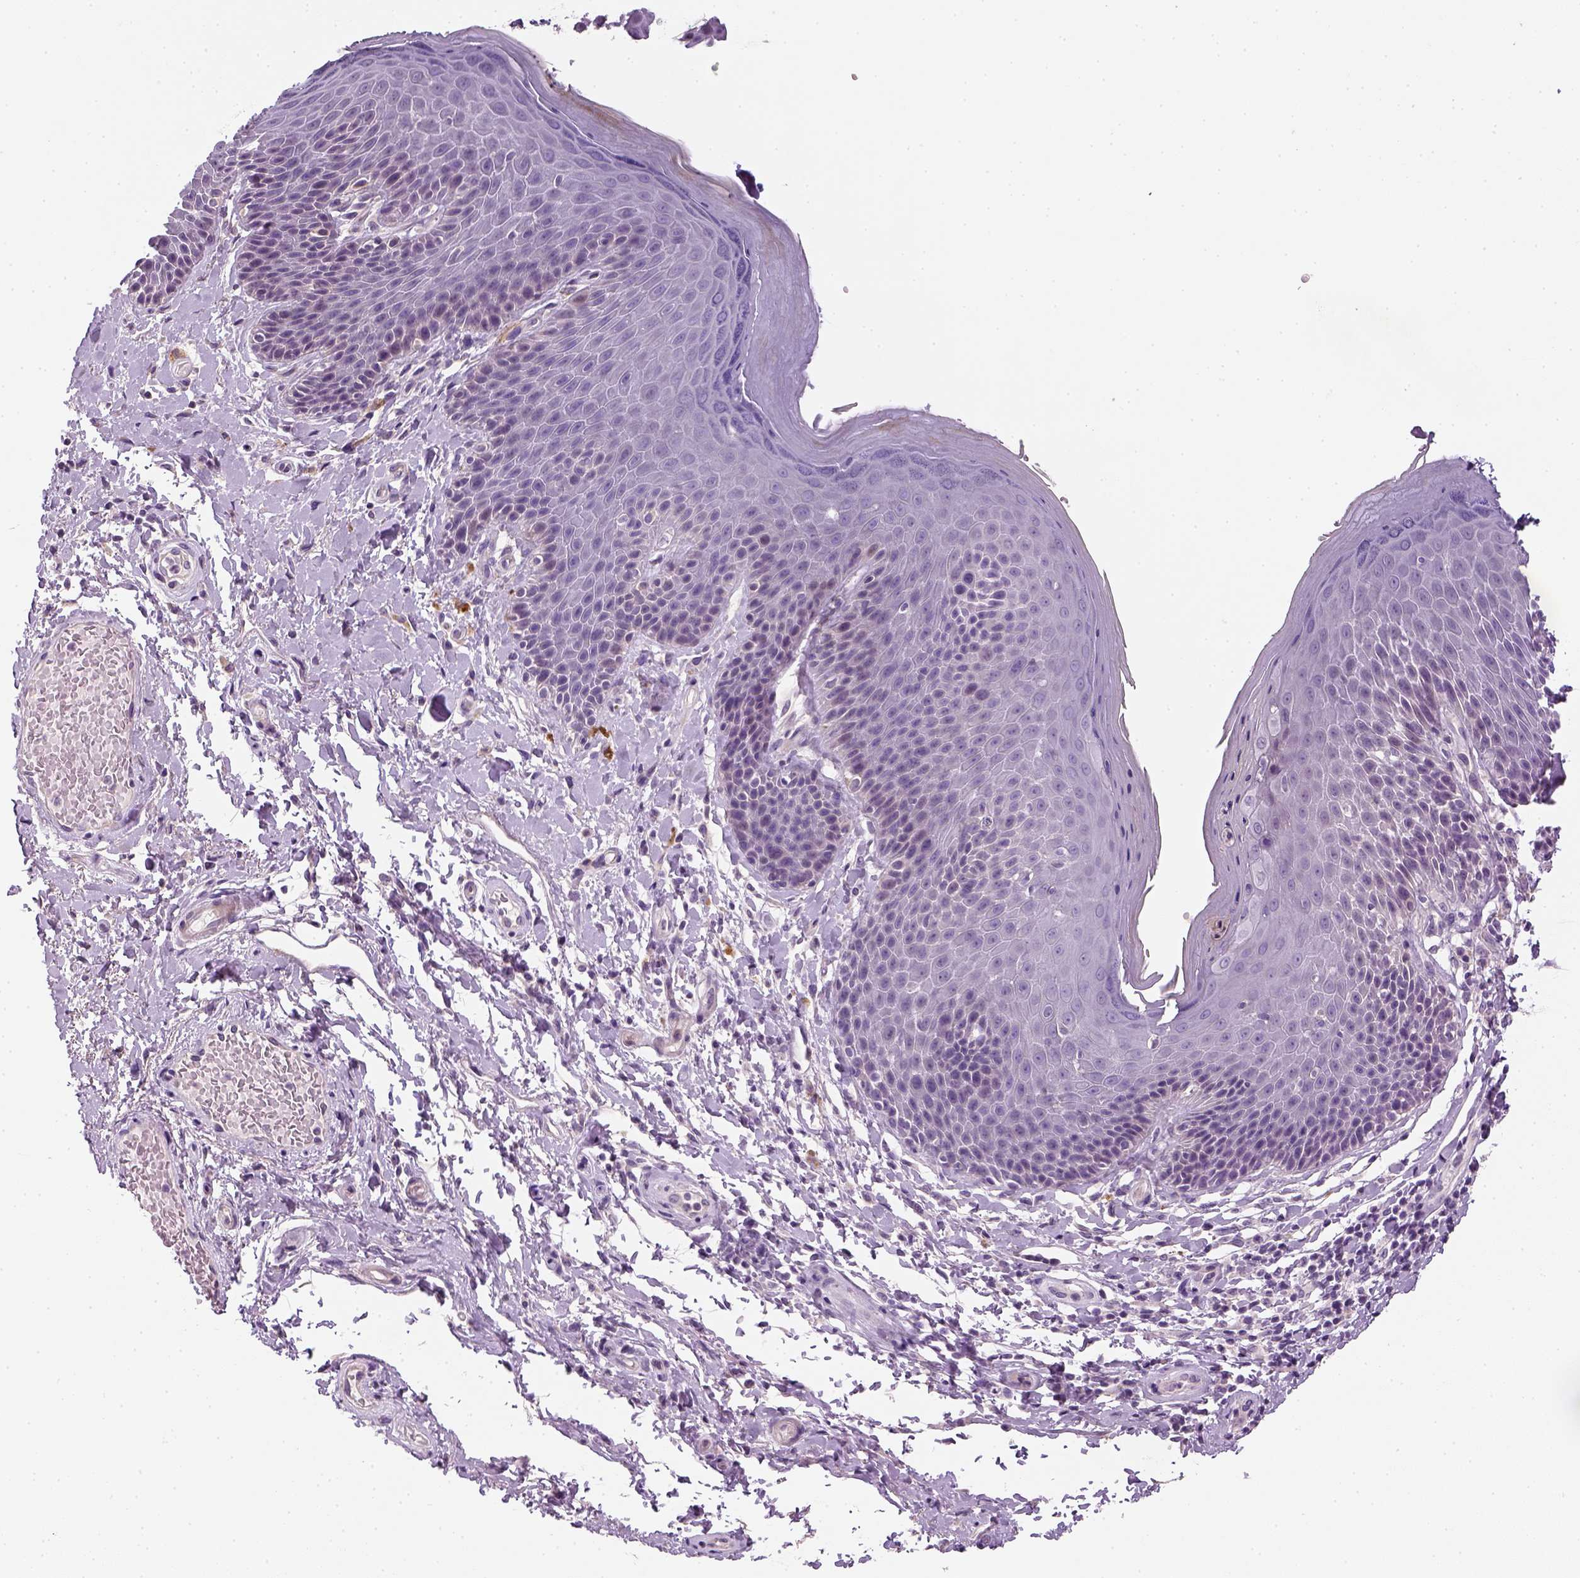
{"staining": {"intensity": "negative", "quantity": "none", "location": "none"}, "tissue": "skin", "cell_type": "Epidermal cells", "image_type": "normal", "snomed": [{"axis": "morphology", "description": "Normal tissue, NOS"}, {"axis": "topography", "description": "Anal"}, {"axis": "topography", "description": "Peripheral nerve tissue"}], "caption": "Immunohistochemistry of normal skin exhibits no staining in epidermal cells. (Brightfield microscopy of DAB (3,3'-diaminobenzidine) IHC at high magnification).", "gene": "NUDT6", "patient": {"sex": "male", "age": 51}}